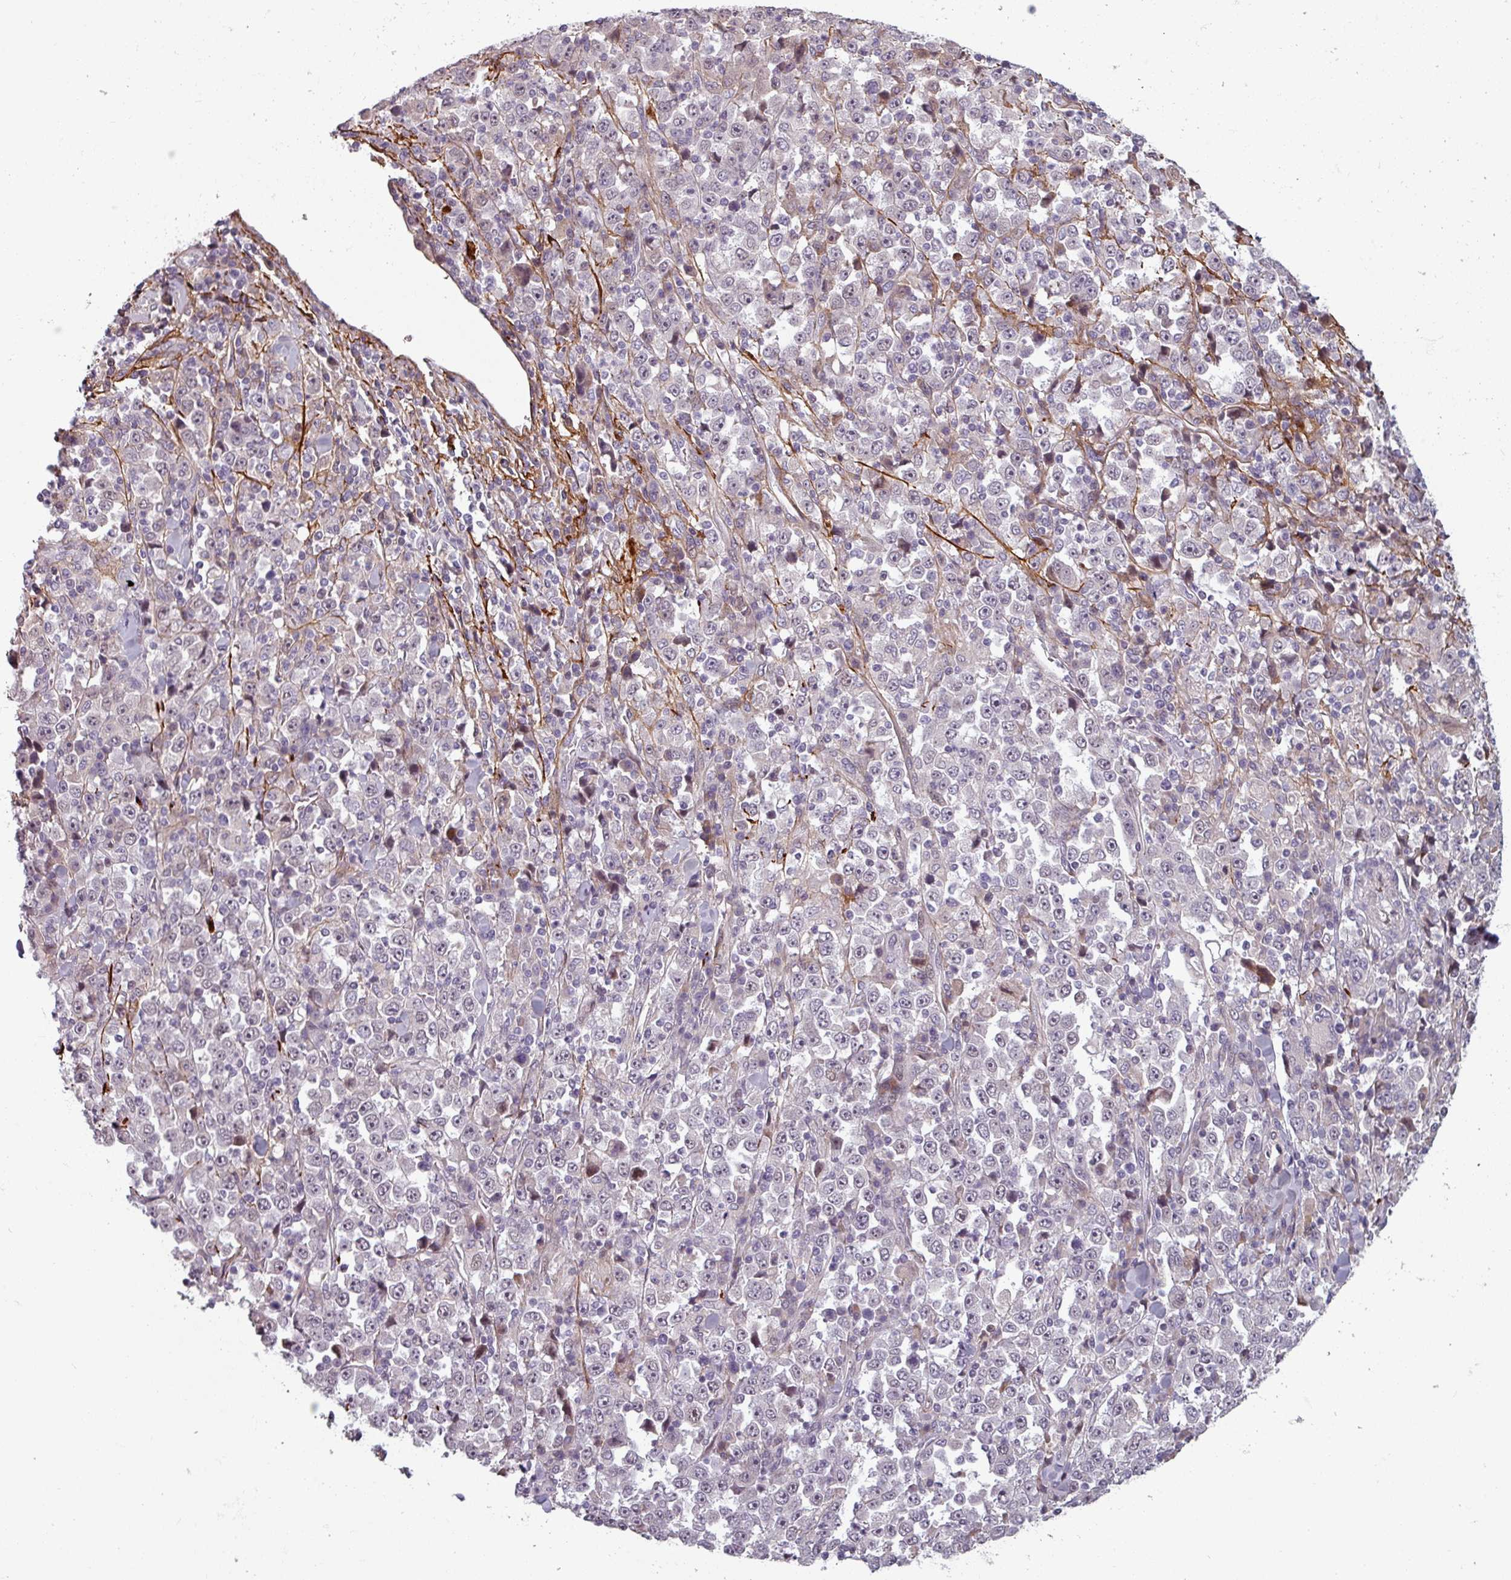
{"staining": {"intensity": "negative", "quantity": "none", "location": "none"}, "tissue": "stomach cancer", "cell_type": "Tumor cells", "image_type": "cancer", "snomed": [{"axis": "morphology", "description": "Normal tissue, NOS"}, {"axis": "morphology", "description": "Adenocarcinoma, NOS"}, {"axis": "topography", "description": "Stomach, upper"}, {"axis": "topography", "description": "Stomach"}], "caption": "Tumor cells are negative for brown protein staining in stomach cancer.", "gene": "CYB5RL", "patient": {"sex": "male", "age": 59}}